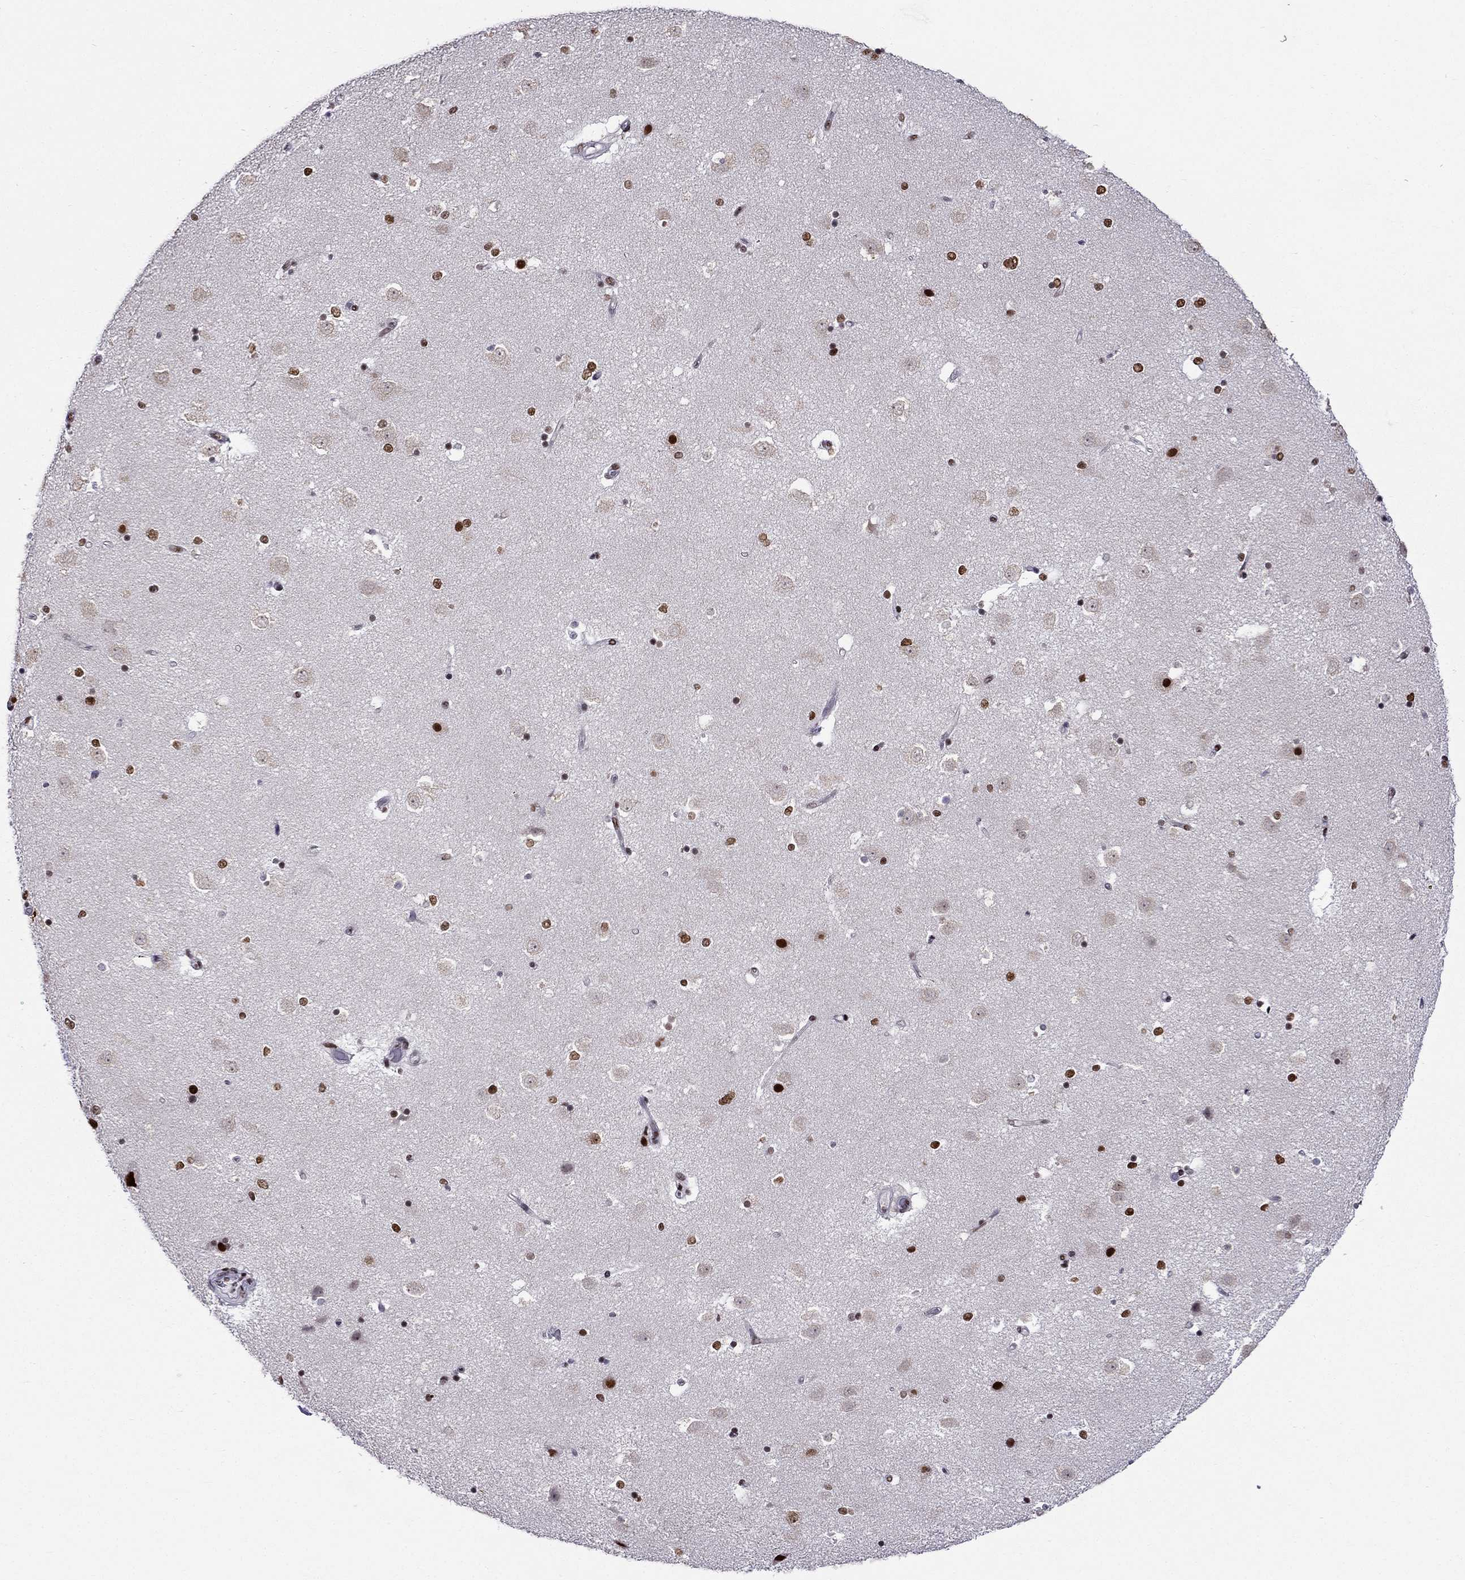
{"staining": {"intensity": "strong", "quantity": "25%-75%", "location": "nuclear"}, "tissue": "caudate", "cell_type": "Glial cells", "image_type": "normal", "snomed": [{"axis": "morphology", "description": "Normal tissue, NOS"}, {"axis": "topography", "description": "Lateral ventricle wall"}], "caption": "Protein staining of unremarkable caudate displays strong nuclear positivity in approximately 25%-75% of glial cells.", "gene": "ZNF420", "patient": {"sex": "male", "age": 51}}